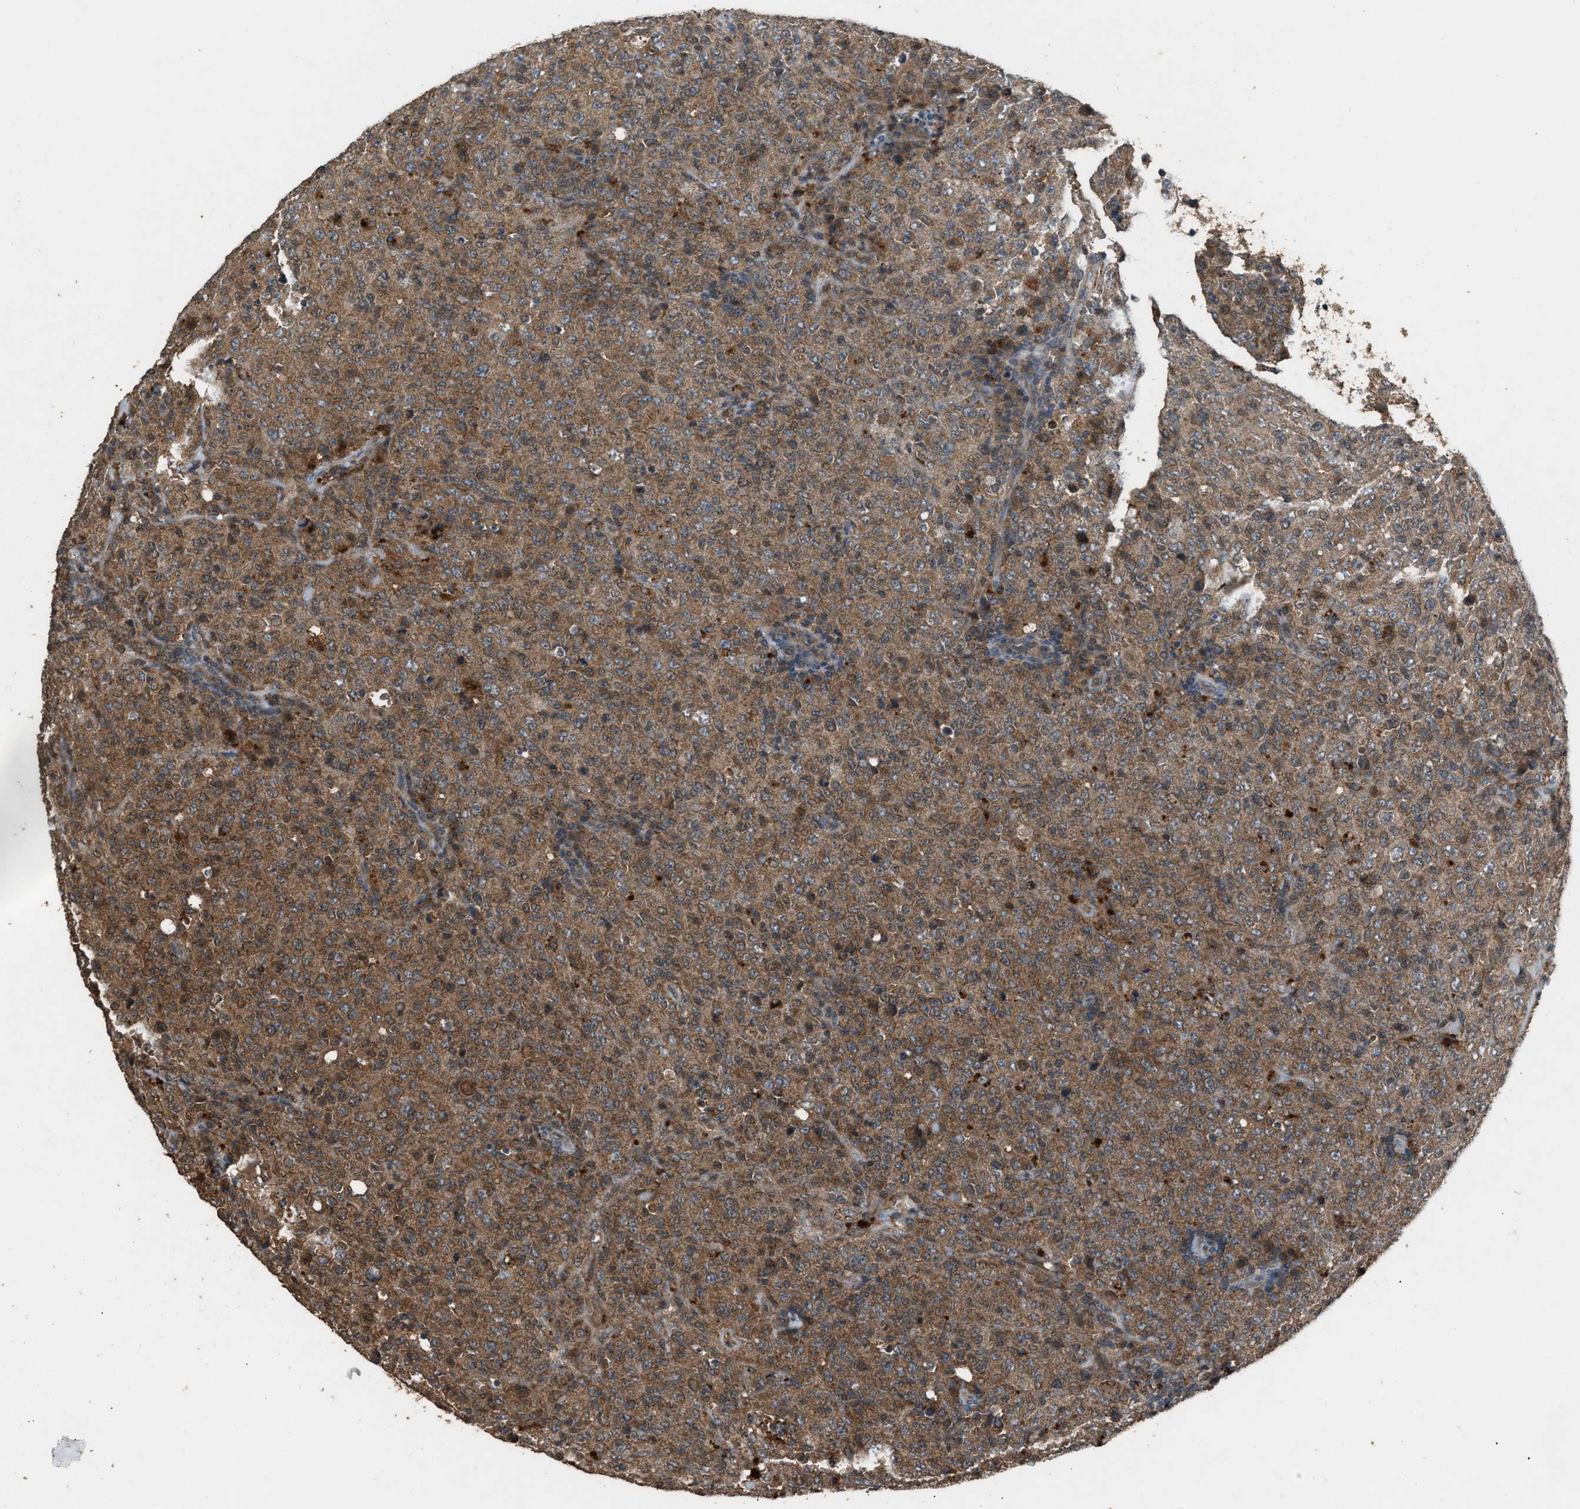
{"staining": {"intensity": "moderate", "quantity": ">75%", "location": "cytoplasmic/membranous"}, "tissue": "lymphoma", "cell_type": "Tumor cells", "image_type": "cancer", "snomed": [{"axis": "morphology", "description": "Malignant lymphoma, non-Hodgkin's type, High grade"}, {"axis": "topography", "description": "Tonsil"}], "caption": "Brown immunohistochemical staining in human lymphoma shows moderate cytoplasmic/membranous staining in about >75% of tumor cells.", "gene": "PSMD1", "patient": {"sex": "female", "age": 36}}